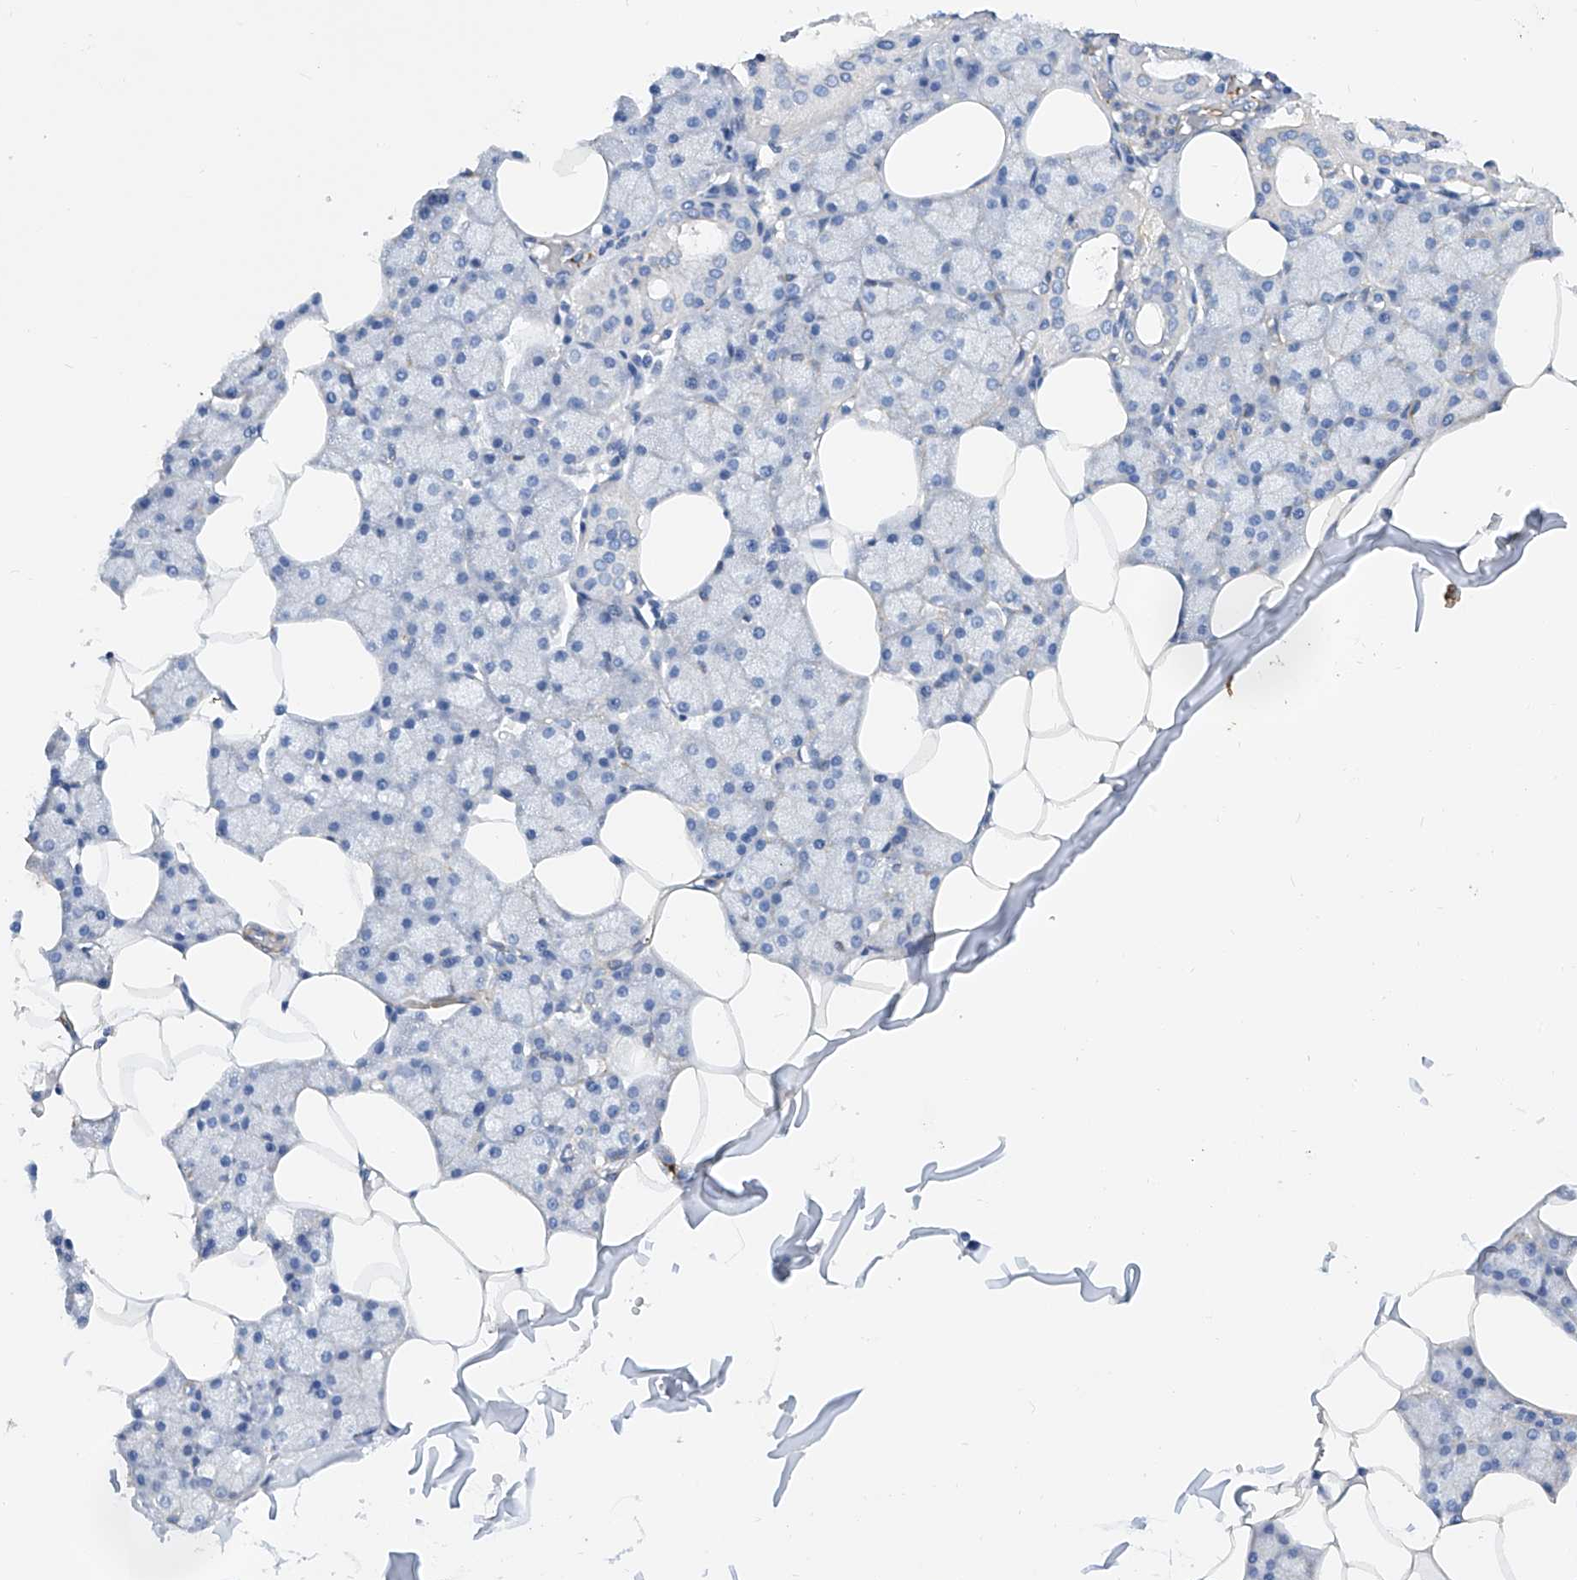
{"staining": {"intensity": "negative", "quantity": "none", "location": "none"}, "tissue": "salivary gland", "cell_type": "Glandular cells", "image_type": "normal", "snomed": [{"axis": "morphology", "description": "Normal tissue, NOS"}, {"axis": "topography", "description": "Salivary gland"}], "caption": "The micrograph displays no significant expression in glandular cells of salivary gland. (DAB (3,3'-diaminobenzidine) IHC with hematoxylin counter stain).", "gene": "TAS2R60", "patient": {"sex": "male", "age": 62}}